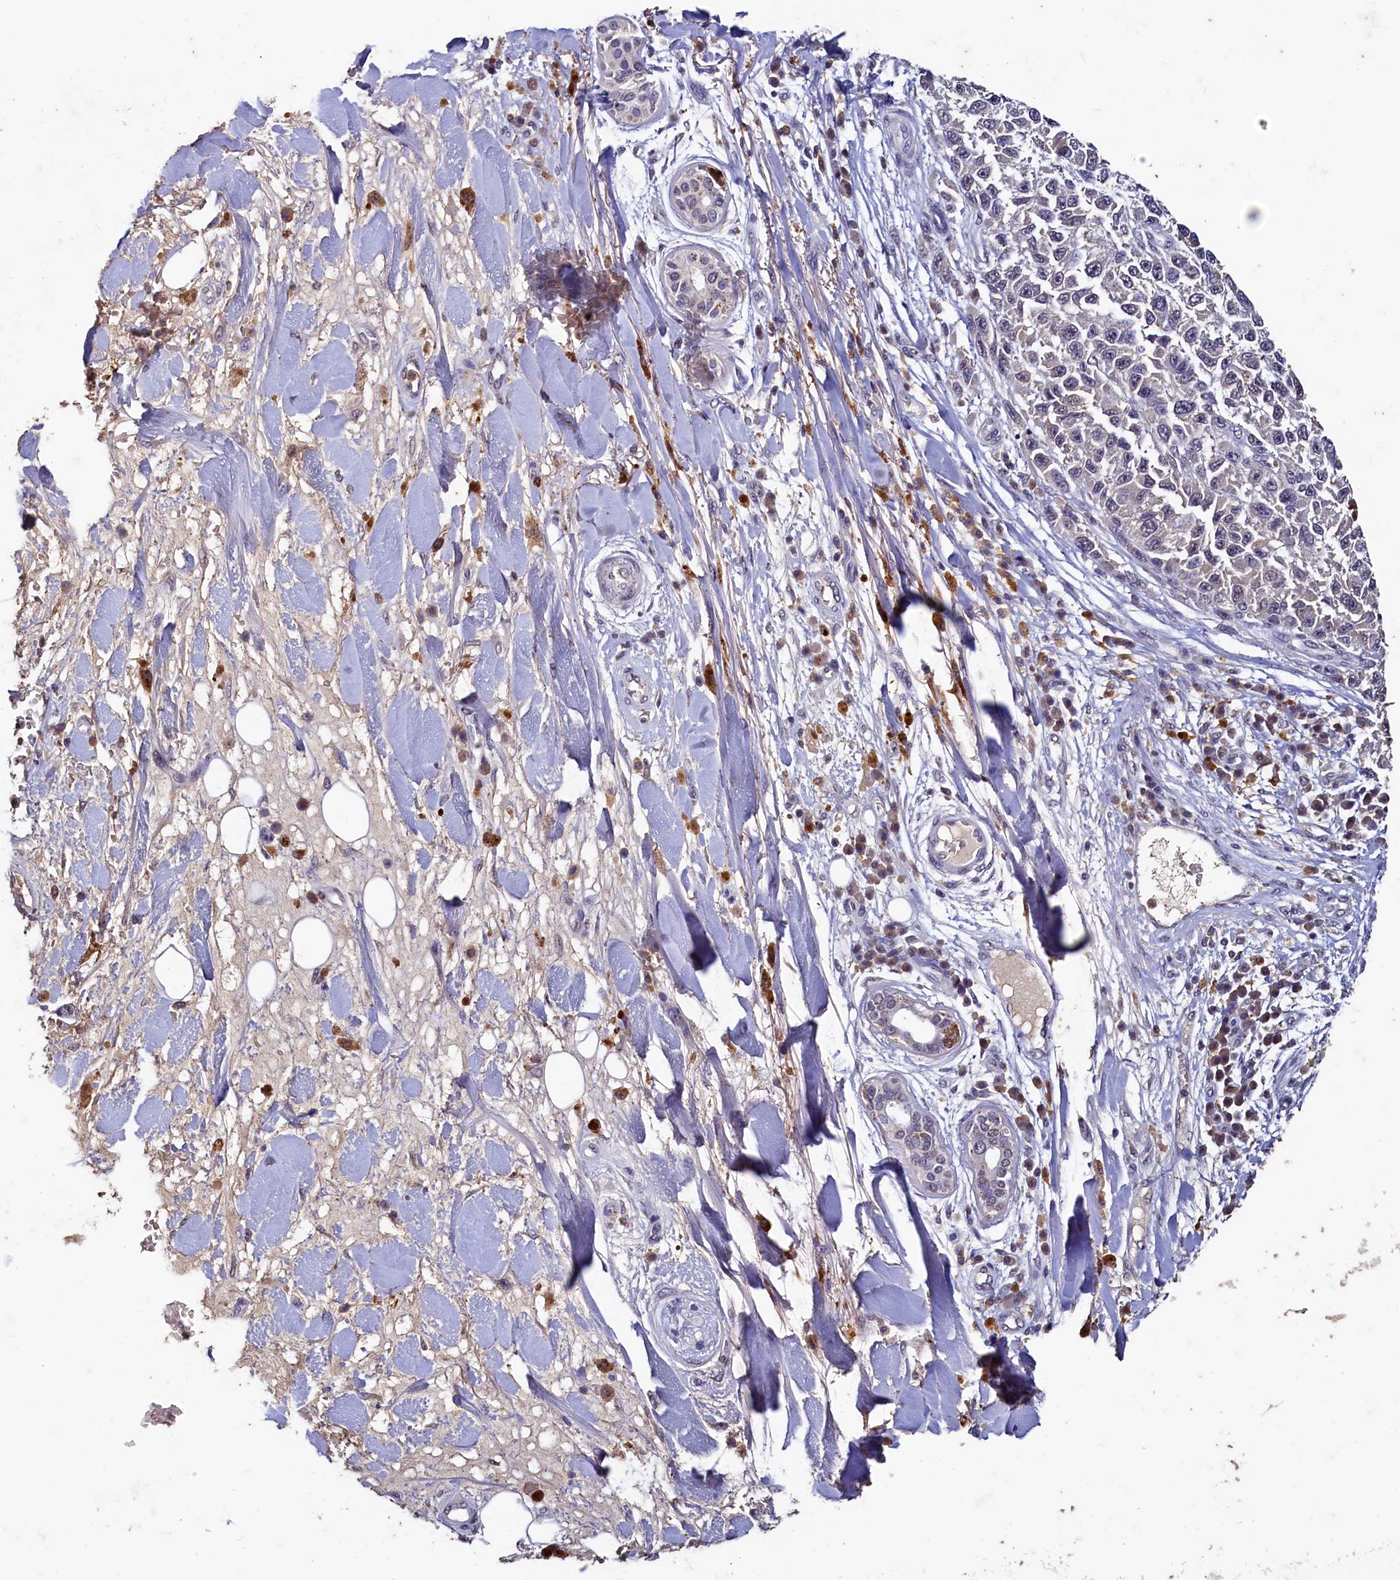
{"staining": {"intensity": "moderate", "quantity": "<25%", "location": "cytoplasmic/membranous"}, "tissue": "melanoma", "cell_type": "Tumor cells", "image_type": "cancer", "snomed": [{"axis": "morphology", "description": "Normal tissue, NOS"}, {"axis": "morphology", "description": "Malignant melanoma, NOS"}, {"axis": "topography", "description": "Skin"}], "caption": "IHC image of malignant melanoma stained for a protein (brown), which shows low levels of moderate cytoplasmic/membranous expression in about <25% of tumor cells.", "gene": "CSTPP1", "patient": {"sex": "female", "age": 96}}